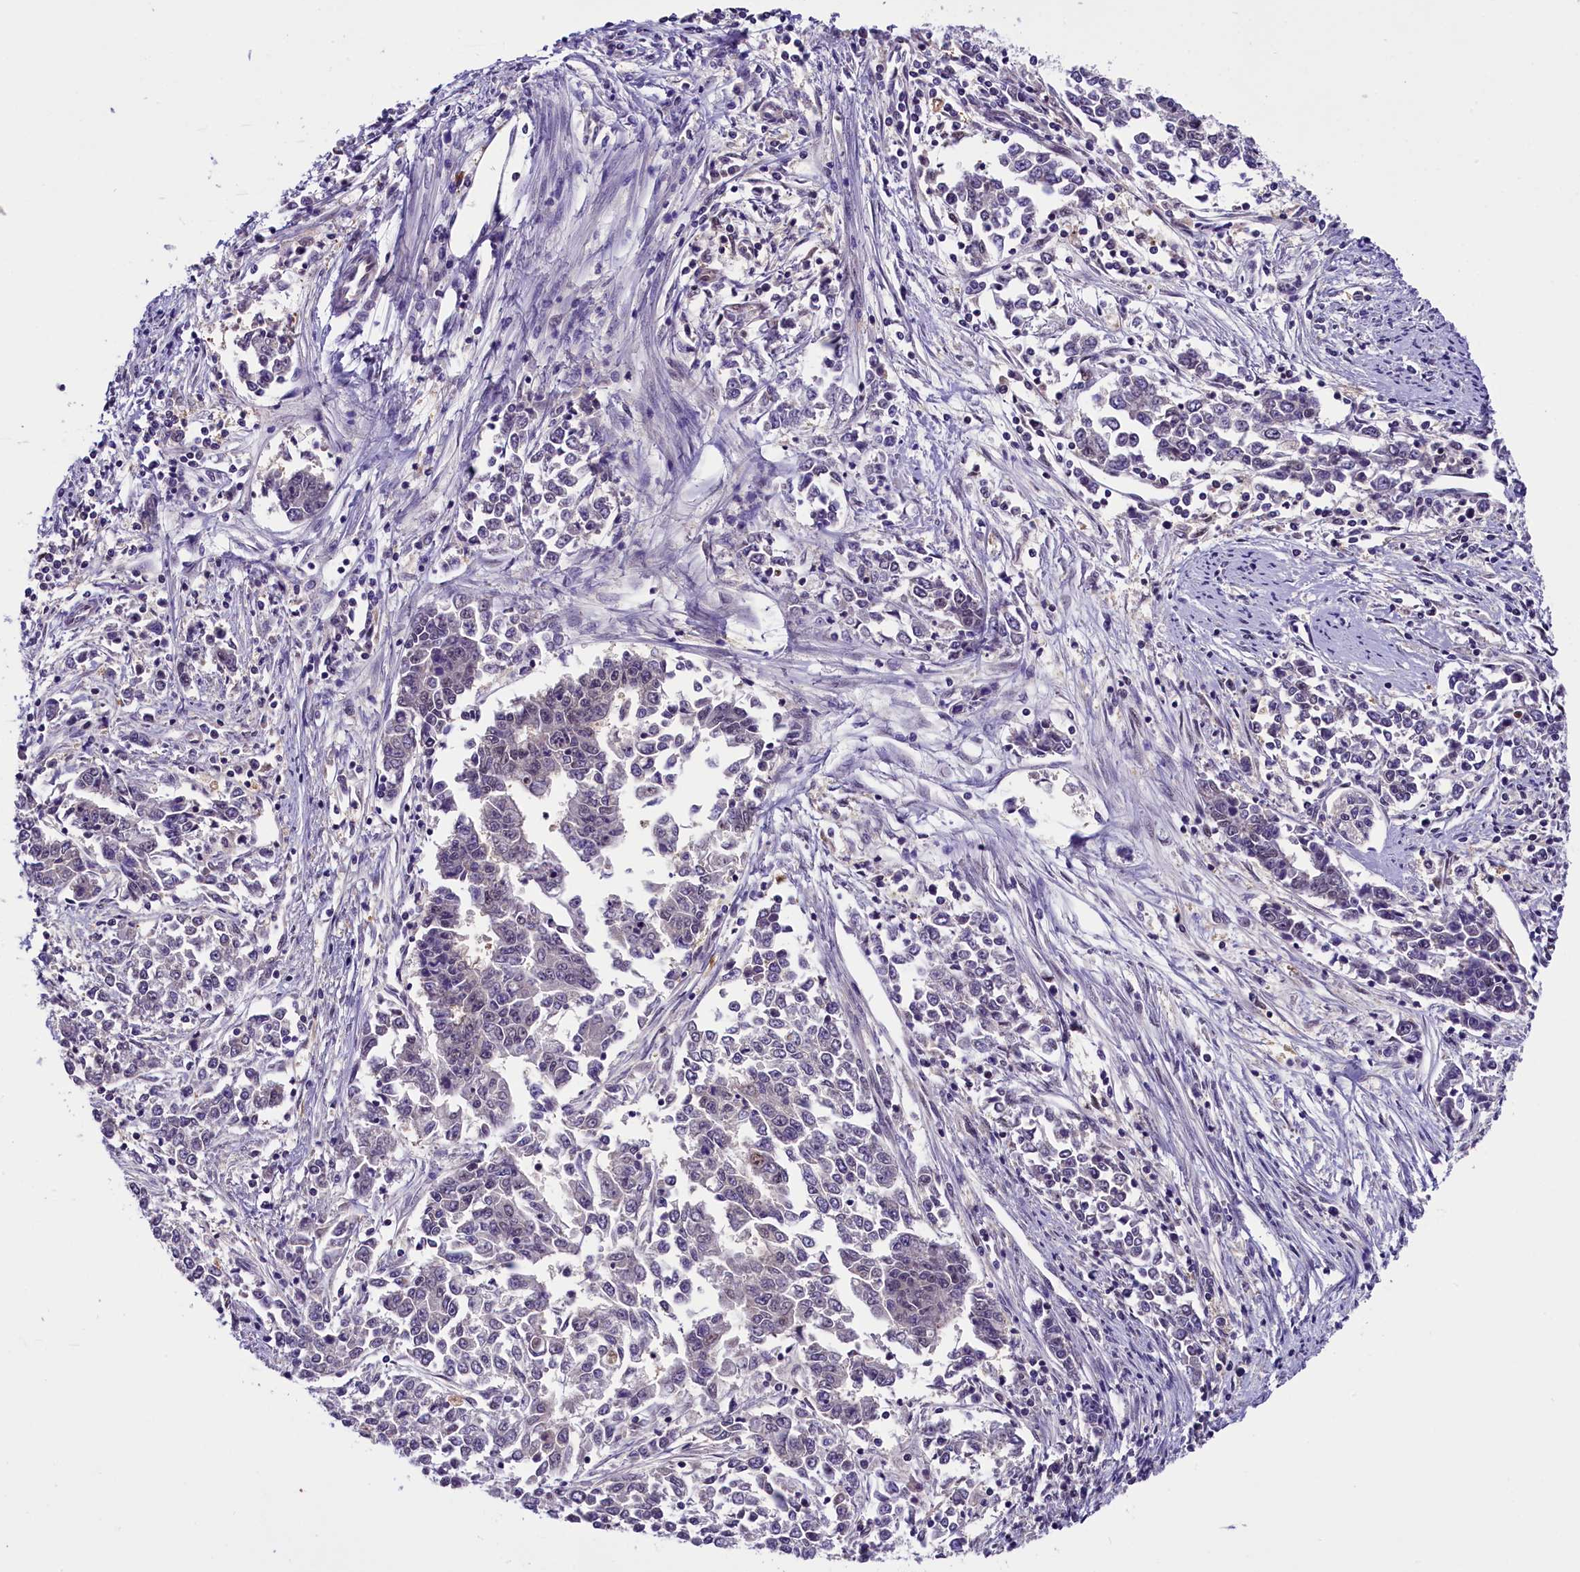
{"staining": {"intensity": "negative", "quantity": "none", "location": "none"}, "tissue": "endometrial cancer", "cell_type": "Tumor cells", "image_type": "cancer", "snomed": [{"axis": "morphology", "description": "Adenocarcinoma, NOS"}, {"axis": "topography", "description": "Endometrium"}], "caption": "A micrograph of endometrial adenocarcinoma stained for a protein demonstrates no brown staining in tumor cells.", "gene": "IQCN", "patient": {"sex": "female", "age": 50}}